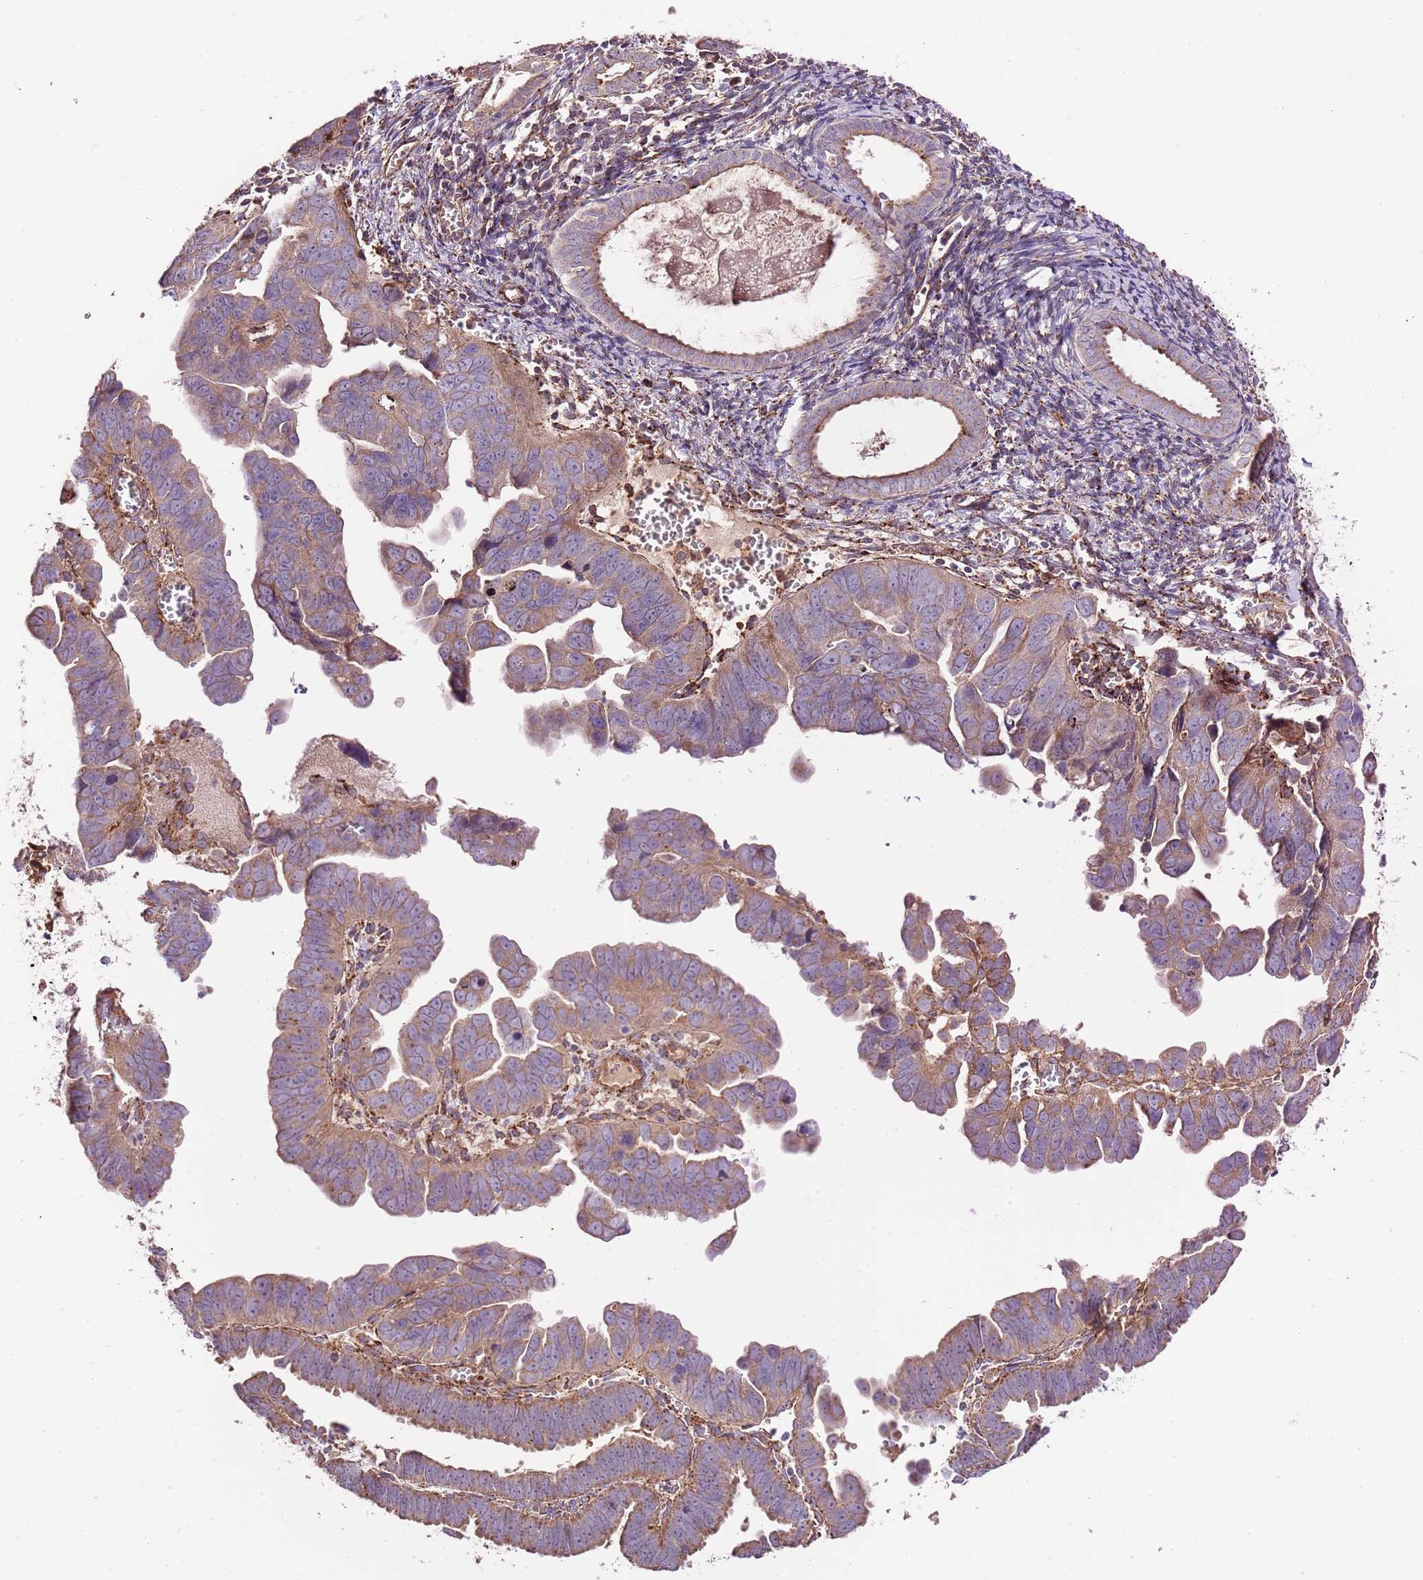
{"staining": {"intensity": "moderate", "quantity": ">75%", "location": "cytoplasmic/membranous"}, "tissue": "endometrial cancer", "cell_type": "Tumor cells", "image_type": "cancer", "snomed": [{"axis": "morphology", "description": "Adenocarcinoma, NOS"}, {"axis": "topography", "description": "Endometrium"}], "caption": "Endometrial adenocarcinoma was stained to show a protein in brown. There is medium levels of moderate cytoplasmic/membranous staining in about >75% of tumor cells. (IHC, brightfield microscopy, high magnification).", "gene": "DOCK6", "patient": {"sex": "female", "age": 75}}